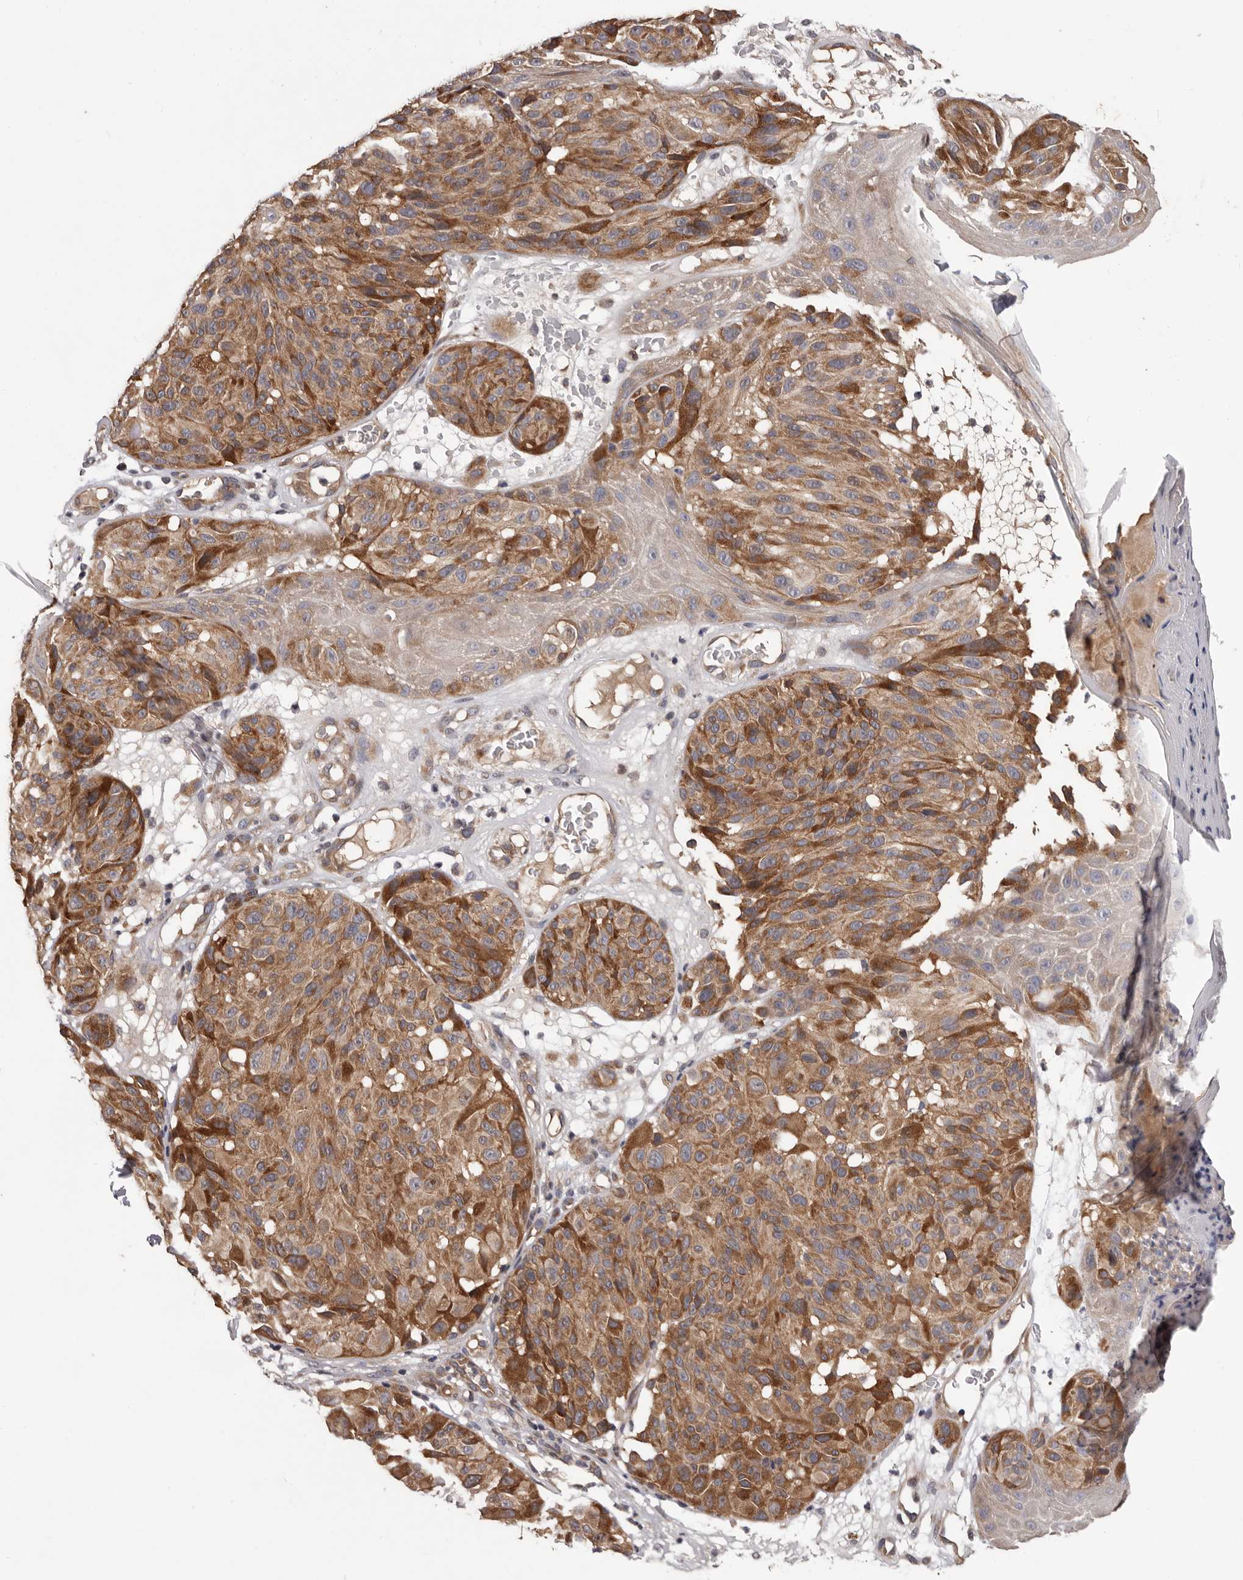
{"staining": {"intensity": "moderate", "quantity": ">75%", "location": "cytoplasmic/membranous"}, "tissue": "melanoma", "cell_type": "Tumor cells", "image_type": "cancer", "snomed": [{"axis": "morphology", "description": "Malignant melanoma, NOS"}, {"axis": "topography", "description": "Skin"}], "caption": "High-magnification brightfield microscopy of melanoma stained with DAB (brown) and counterstained with hematoxylin (blue). tumor cells exhibit moderate cytoplasmic/membranous staining is present in approximately>75% of cells.", "gene": "PRKD1", "patient": {"sex": "male", "age": 83}}